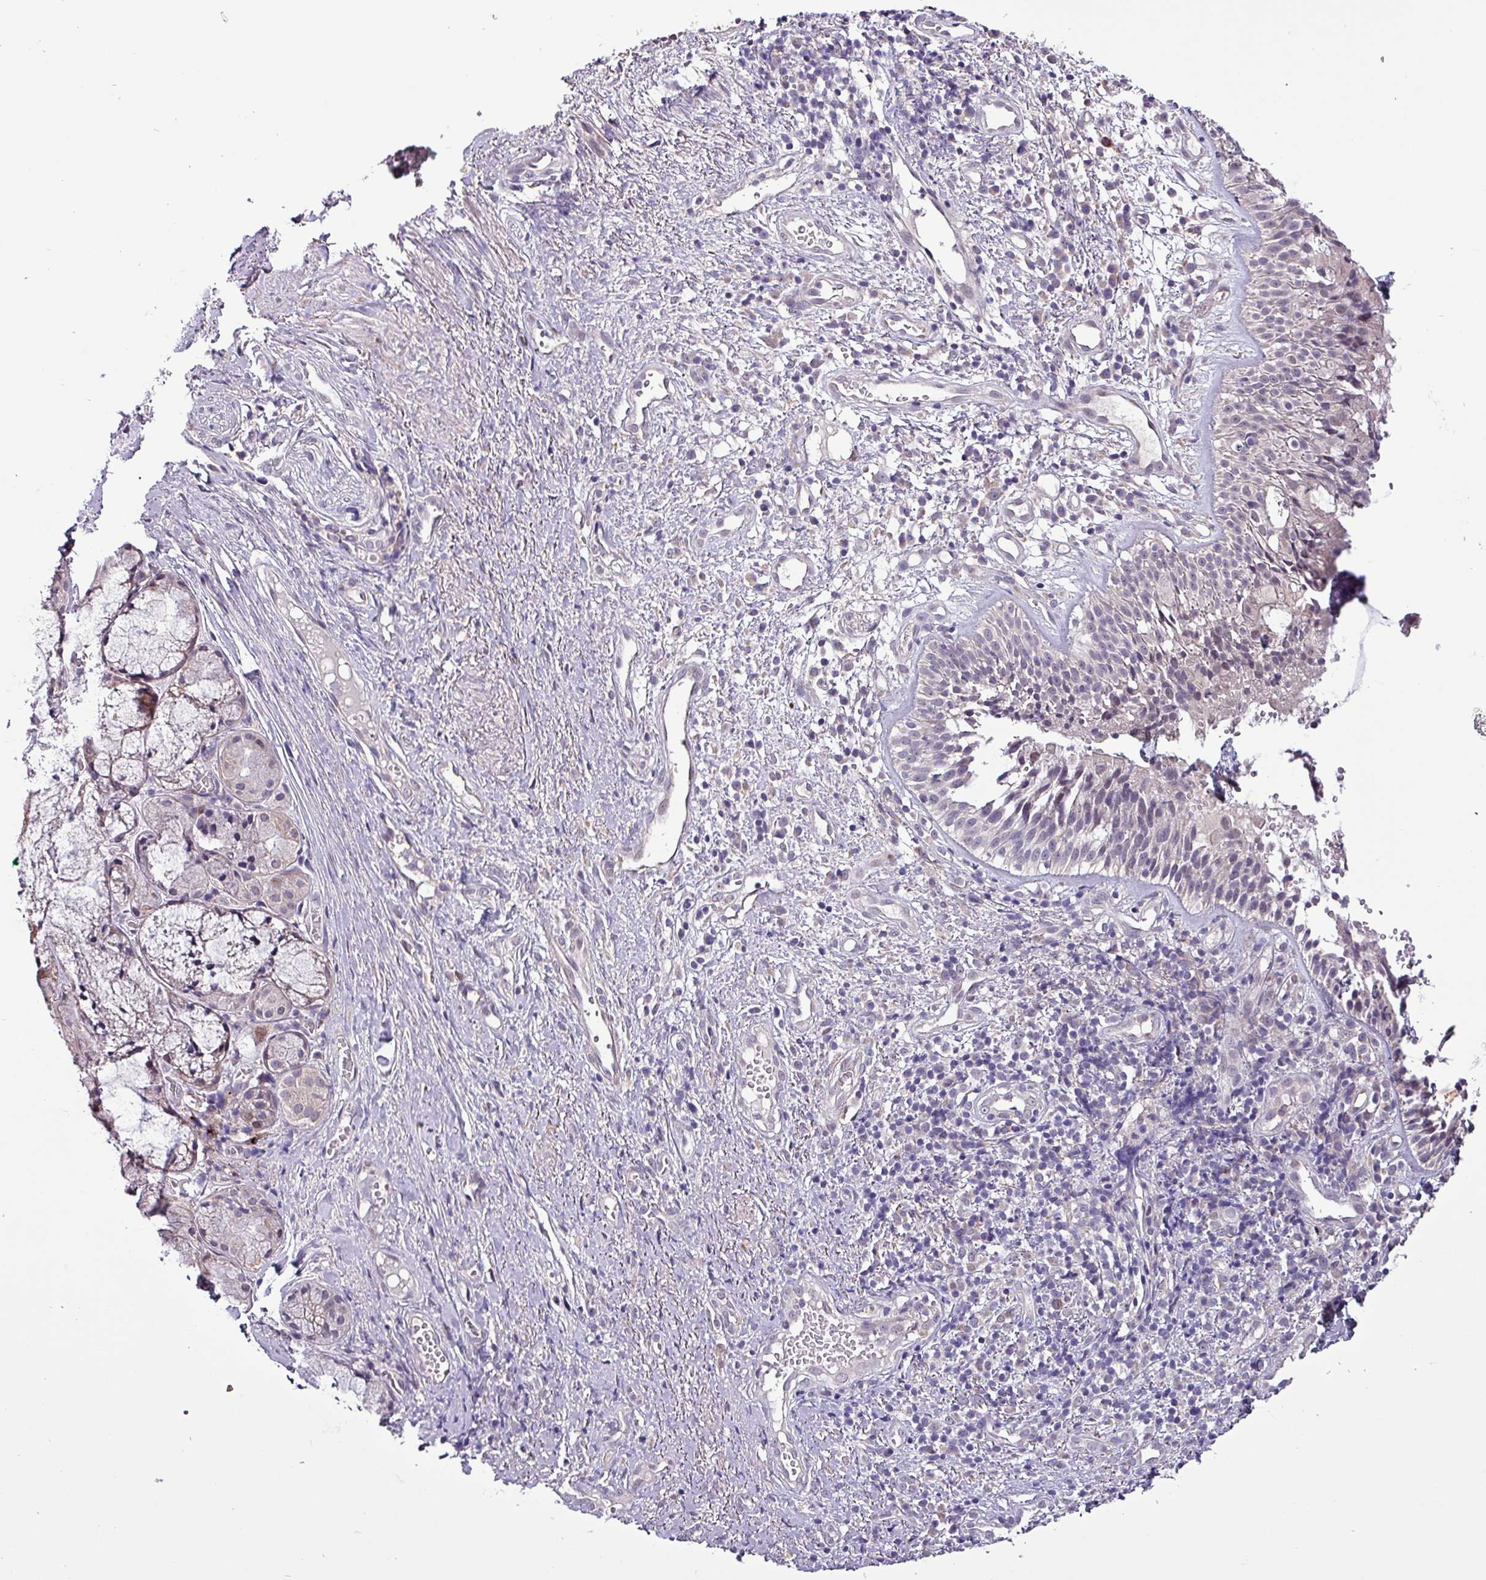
{"staining": {"intensity": "moderate", "quantity": "<25%", "location": "nuclear"}, "tissue": "nasopharynx", "cell_type": "Respiratory epithelial cells", "image_type": "normal", "snomed": [{"axis": "morphology", "description": "Normal tissue, NOS"}, {"axis": "topography", "description": "Cartilage tissue"}, {"axis": "topography", "description": "Nasopharynx"}, {"axis": "topography", "description": "Thyroid gland"}], "caption": "An image of nasopharynx stained for a protein displays moderate nuclear brown staining in respiratory epithelial cells. (IHC, brightfield microscopy, high magnification).", "gene": "GRAPL", "patient": {"sex": "male", "age": 63}}